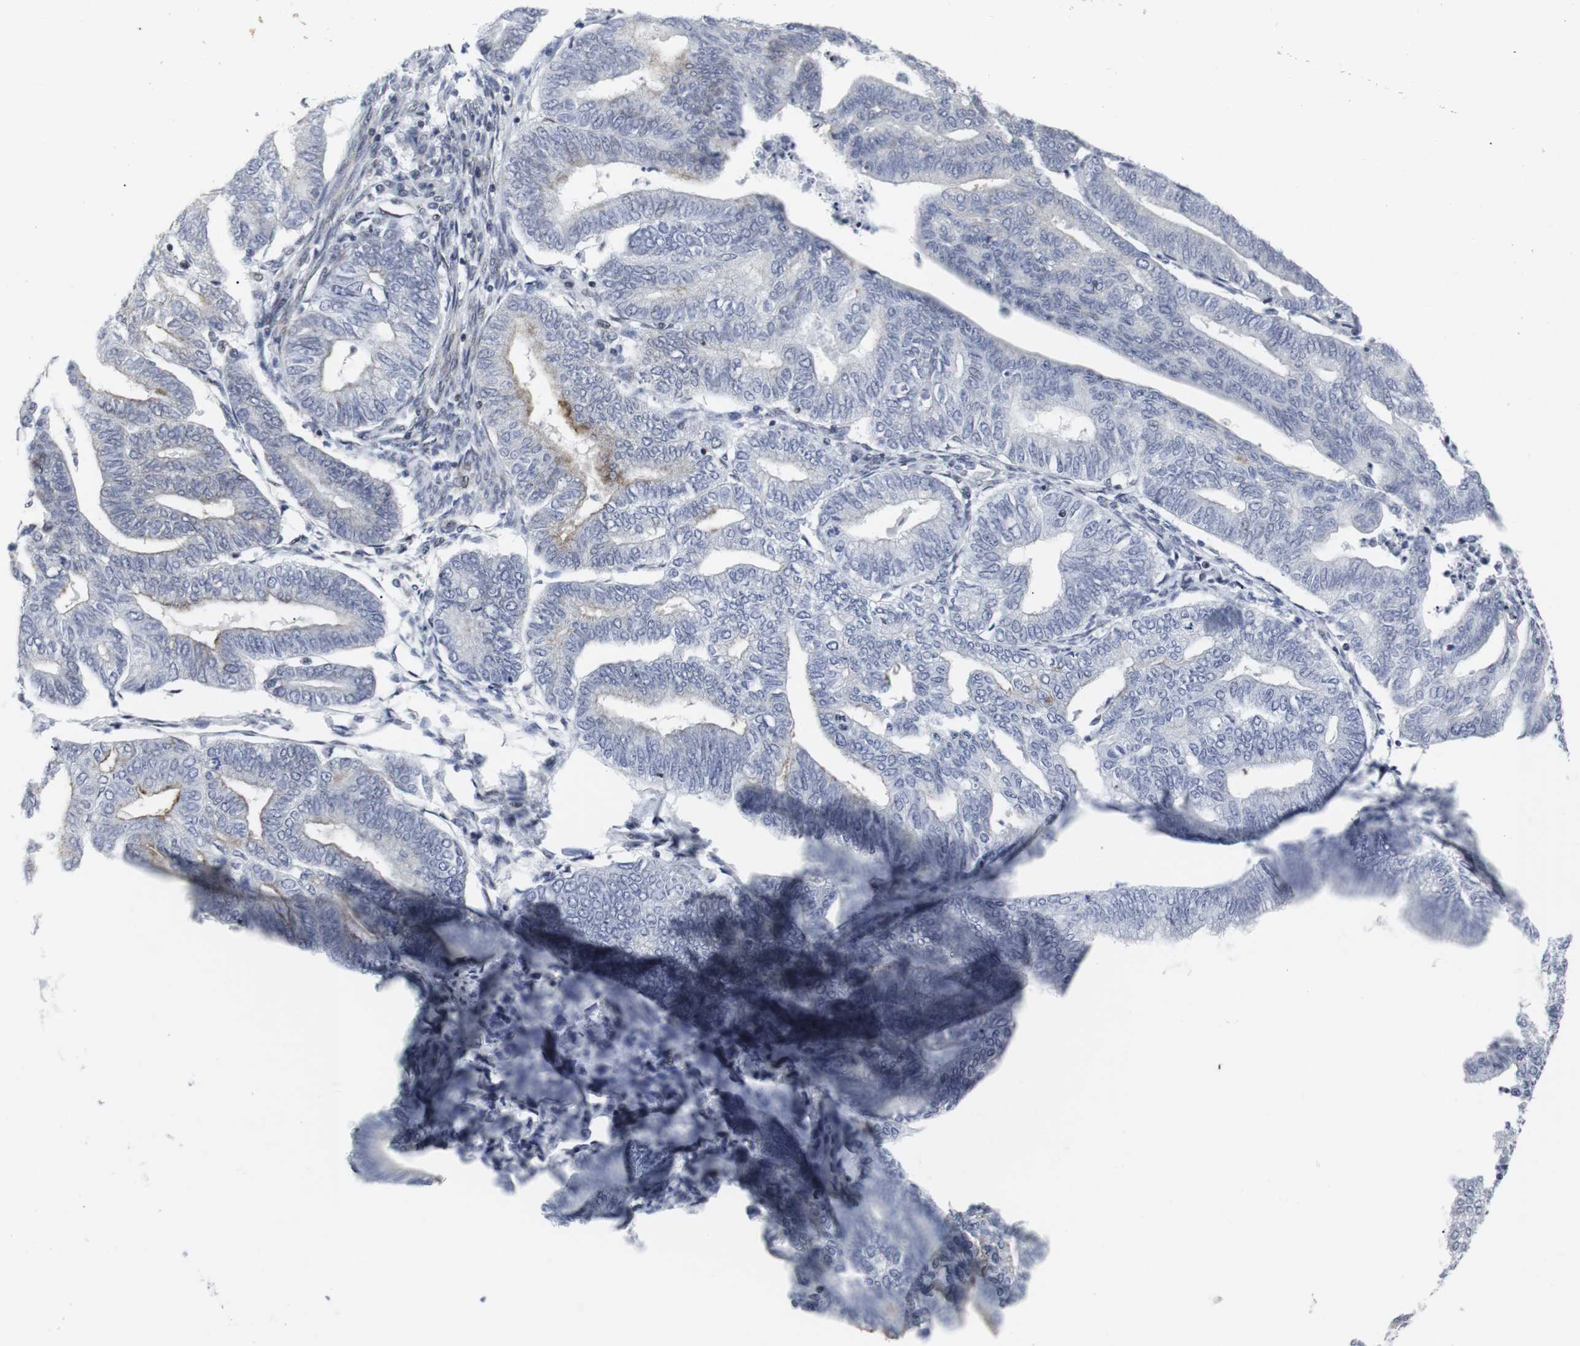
{"staining": {"intensity": "weak", "quantity": "<25%", "location": "cytoplasmic/membranous"}, "tissue": "endometrial cancer", "cell_type": "Tumor cells", "image_type": "cancer", "snomed": [{"axis": "morphology", "description": "Adenocarcinoma, NOS"}, {"axis": "topography", "description": "Endometrium"}], "caption": "High power microscopy image of an immunohistochemistry (IHC) image of endometrial cancer (adenocarcinoma), revealing no significant positivity in tumor cells.", "gene": "MLH1", "patient": {"sex": "female", "age": 79}}